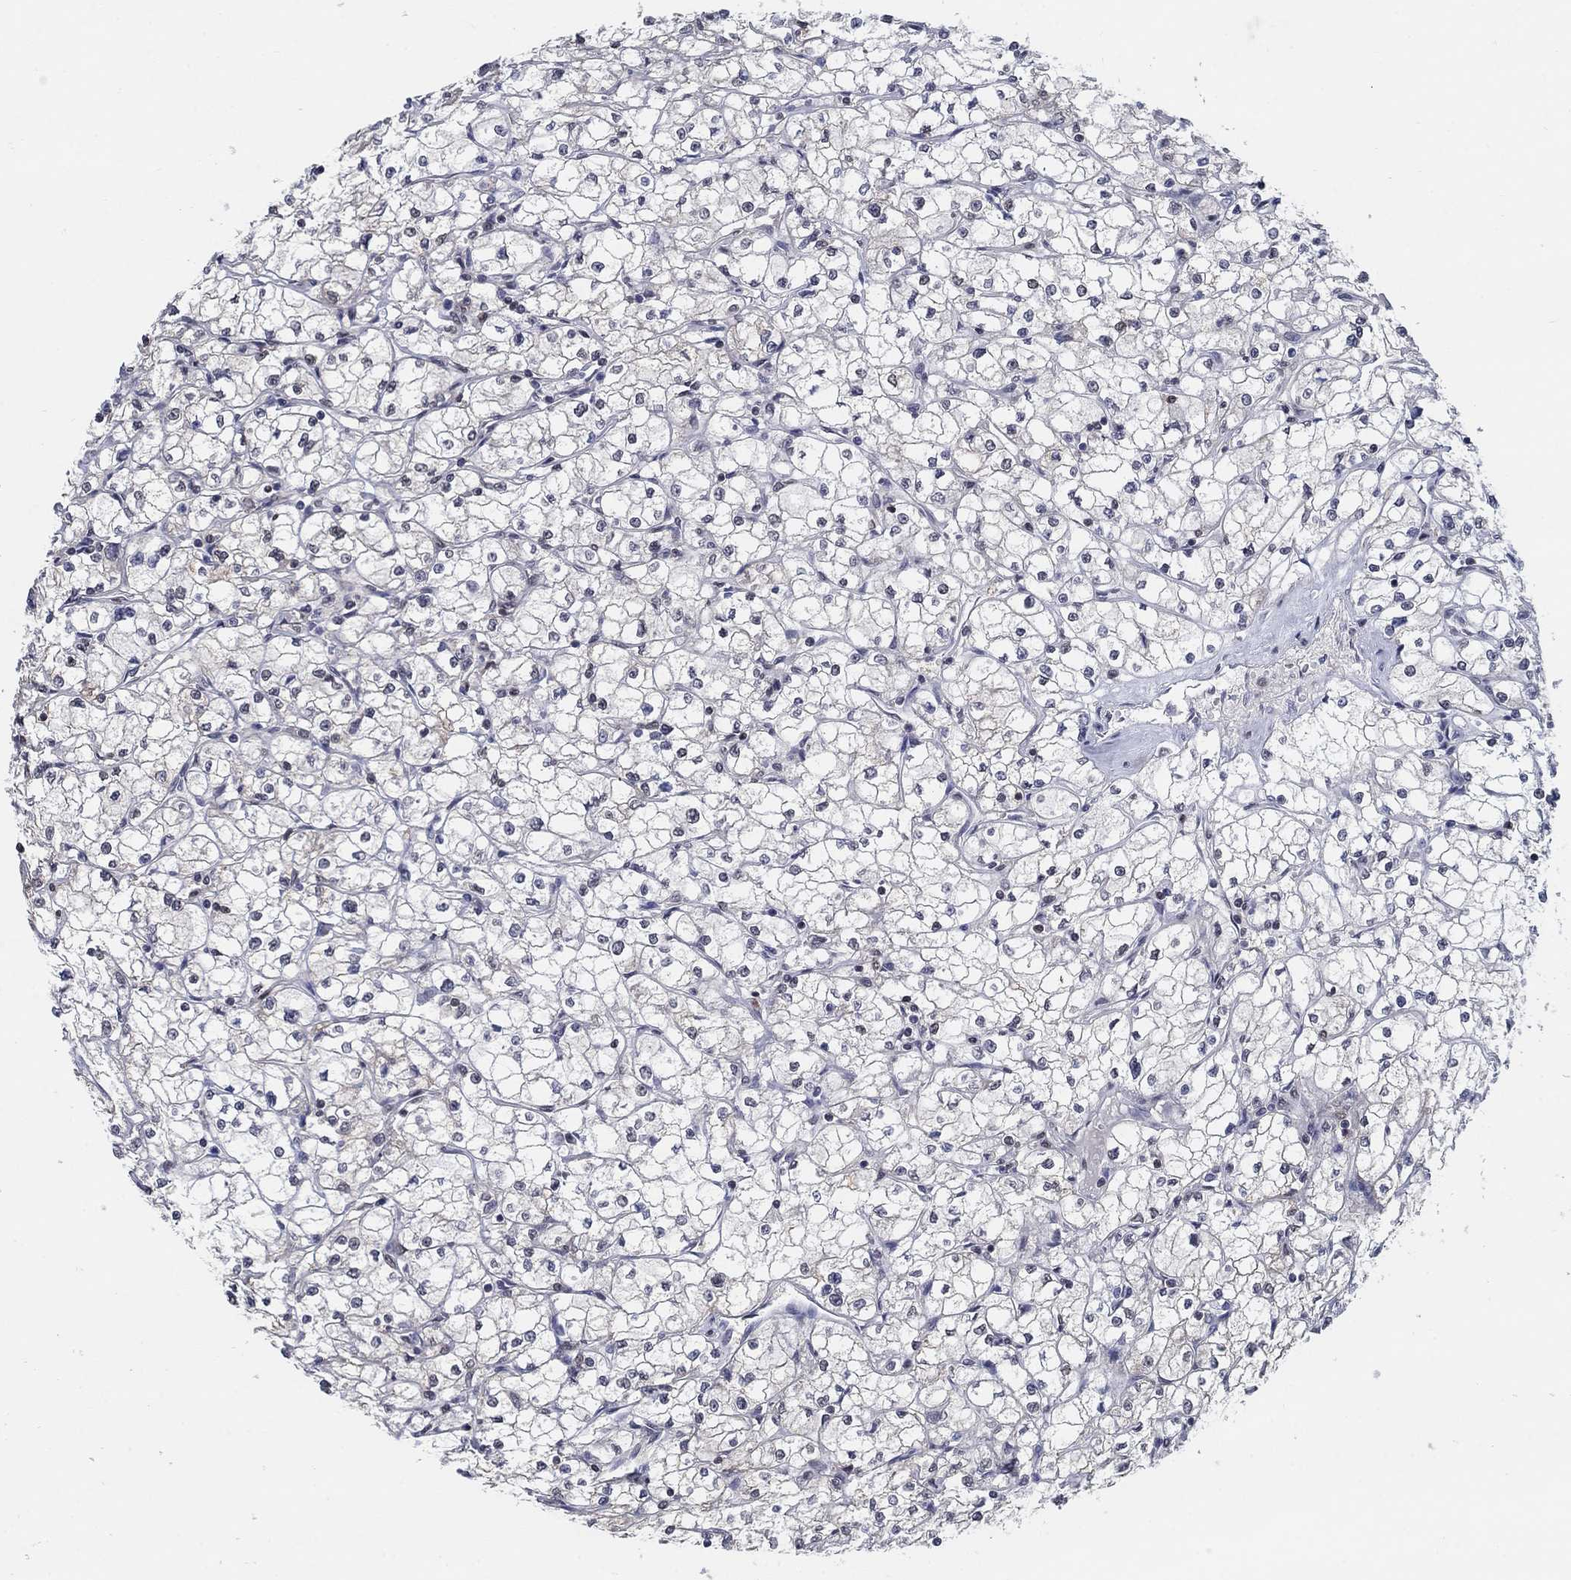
{"staining": {"intensity": "negative", "quantity": "none", "location": "none"}, "tissue": "renal cancer", "cell_type": "Tumor cells", "image_type": "cancer", "snomed": [{"axis": "morphology", "description": "Adenocarcinoma, NOS"}, {"axis": "topography", "description": "Kidney"}], "caption": "The immunohistochemistry (IHC) image has no significant positivity in tumor cells of renal adenocarcinoma tissue. Brightfield microscopy of immunohistochemistry (IHC) stained with DAB (3,3'-diaminobenzidine) (brown) and hematoxylin (blue), captured at high magnification.", "gene": "CENPE", "patient": {"sex": "male", "age": 67}}